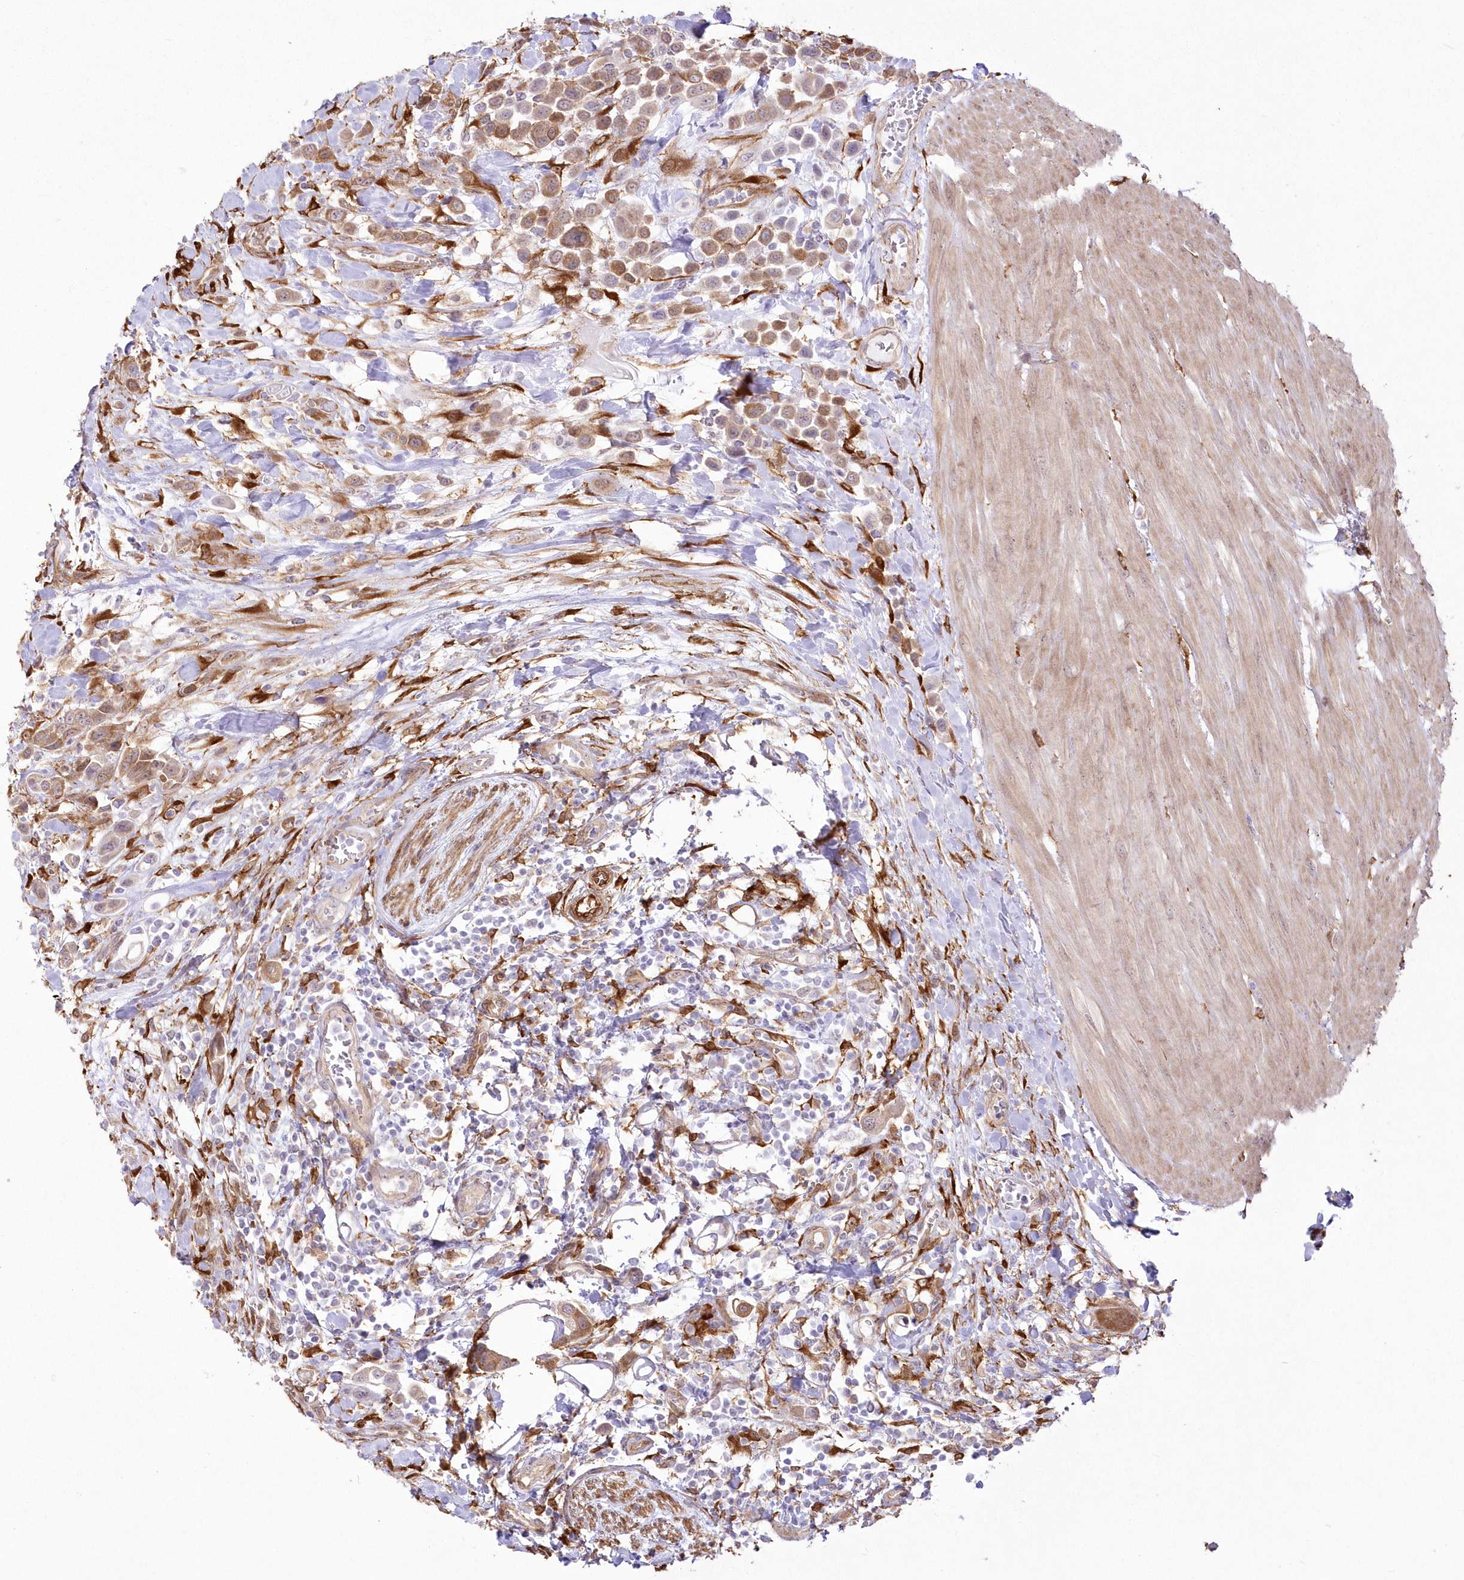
{"staining": {"intensity": "moderate", "quantity": ">75%", "location": "cytoplasmic/membranous"}, "tissue": "urothelial cancer", "cell_type": "Tumor cells", "image_type": "cancer", "snomed": [{"axis": "morphology", "description": "Urothelial carcinoma, High grade"}, {"axis": "topography", "description": "Urinary bladder"}], "caption": "A photomicrograph of high-grade urothelial carcinoma stained for a protein exhibits moderate cytoplasmic/membranous brown staining in tumor cells.", "gene": "SH3PXD2B", "patient": {"sex": "male", "age": 50}}